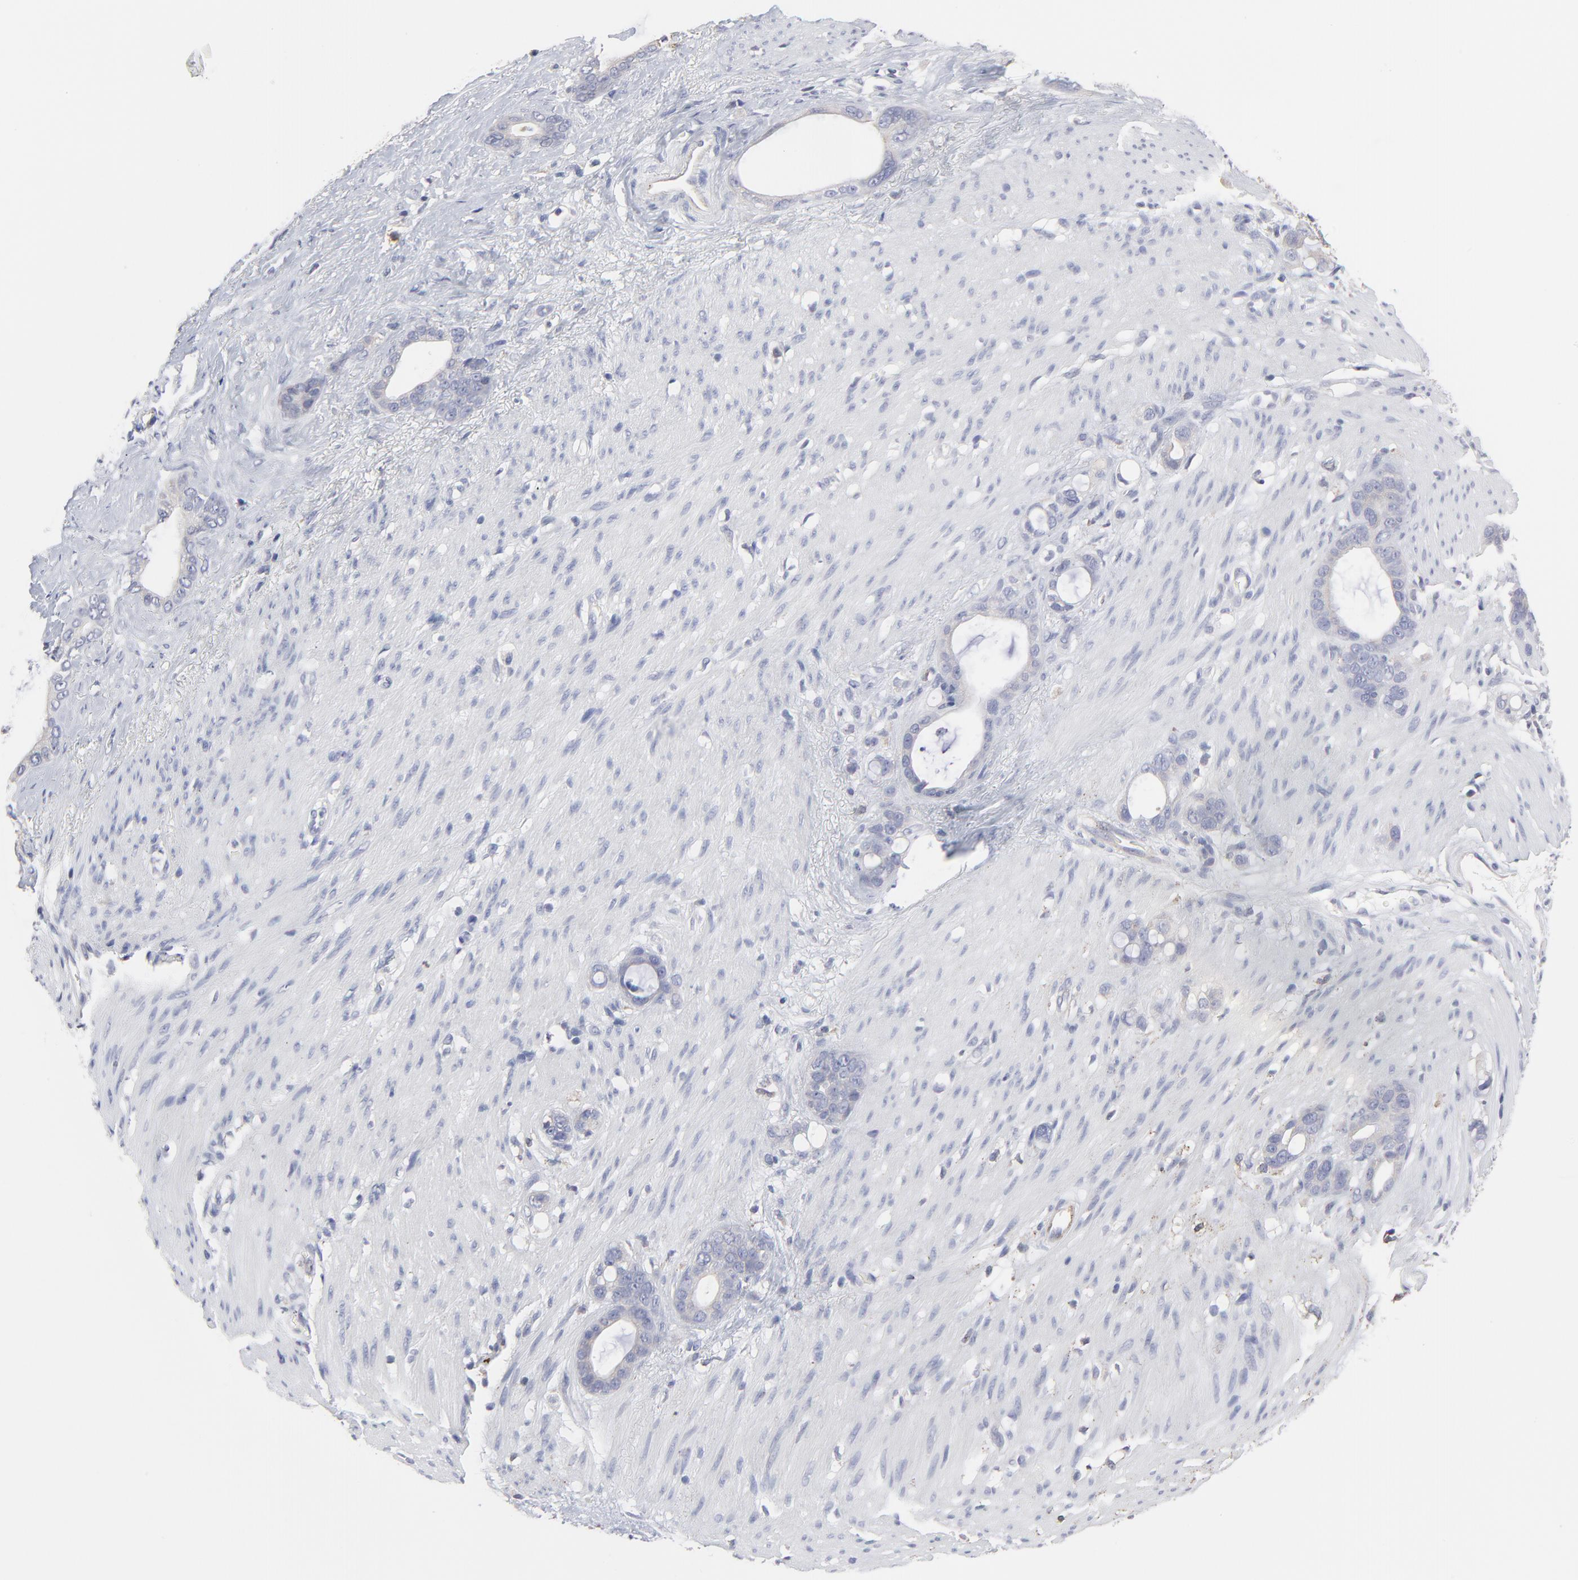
{"staining": {"intensity": "negative", "quantity": "none", "location": "none"}, "tissue": "stomach cancer", "cell_type": "Tumor cells", "image_type": "cancer", "snomed": [{"axis": "morphology", "description": "Adenocarcinoma, NOS"}, {"axis": "topography", "description": "Stomach"}], "caption": "Immunohistochemistry (IHC) of human adenocarcinoma (stomach) shows no positivity in tumor cells. The staining was performed using DAB (3,3'-diaminobenzidine) to visualize the protein expression in brown, while the nuclei were stained in blue with hematoxylin (Magnification: 20x).", "gene": "TRIM22", "patient": {"sex": "female", "age": 75}}